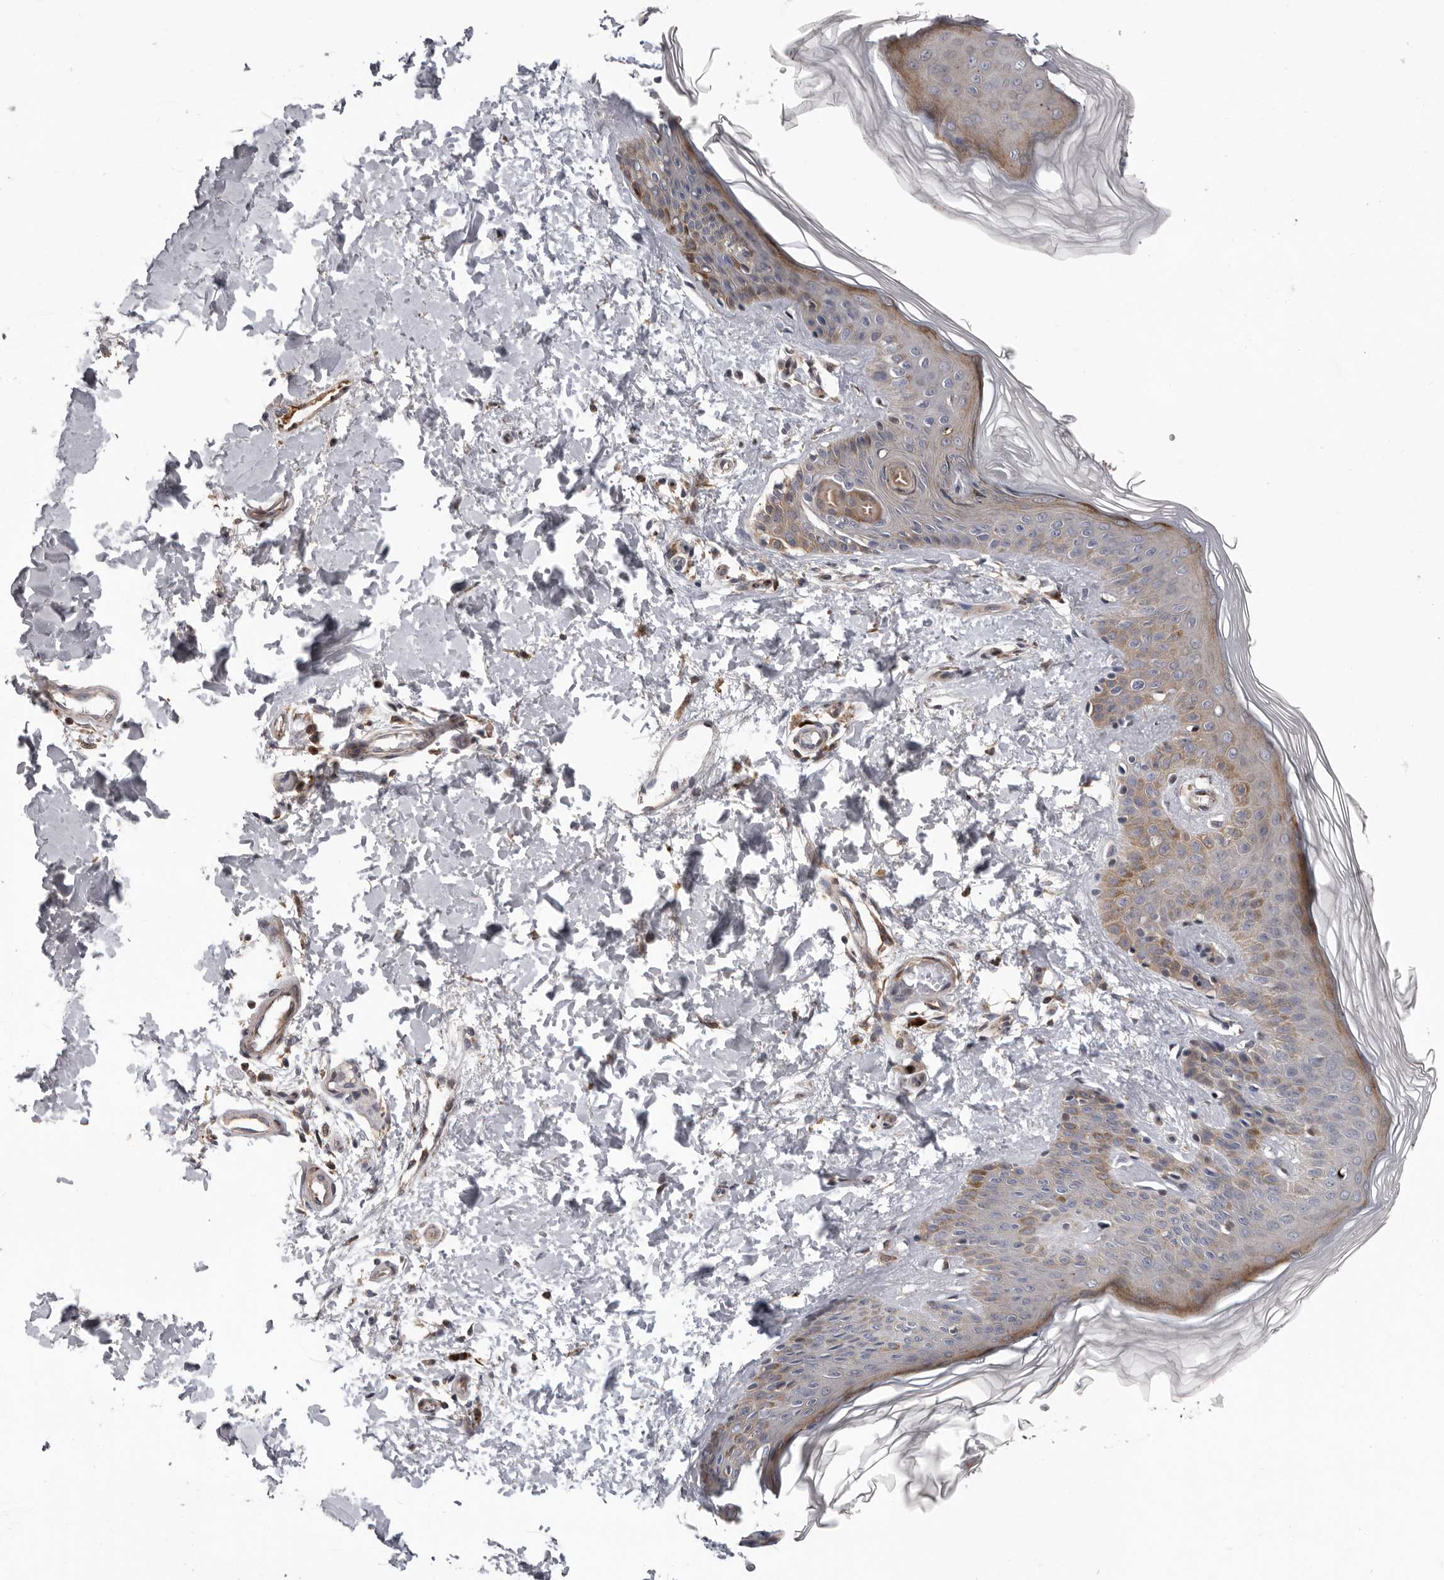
{"staining": {"intensity": "negative", "quantity": ">75%", "location": "none"}, "tissue": "skin", "cell_type": "Fibroblasts", "image_type": "normal", "snomed": [{"axis": "morphology", "description": "Normal tissue, NOS"}, {"axis": "morphology", "description": "Neoplasm, benign, NOS"}, {"axis": "topography", "description": "Skin"}, {"axis": "topography", "description": "Soft tissue"}], "caption": "The immunohistochemistry micrograph has no significant positivity in fibroblasts of skin. Nuclei are stained in blue.", "gene": "ATXN3L", "patient": {"sex": "male", "age": 26}}